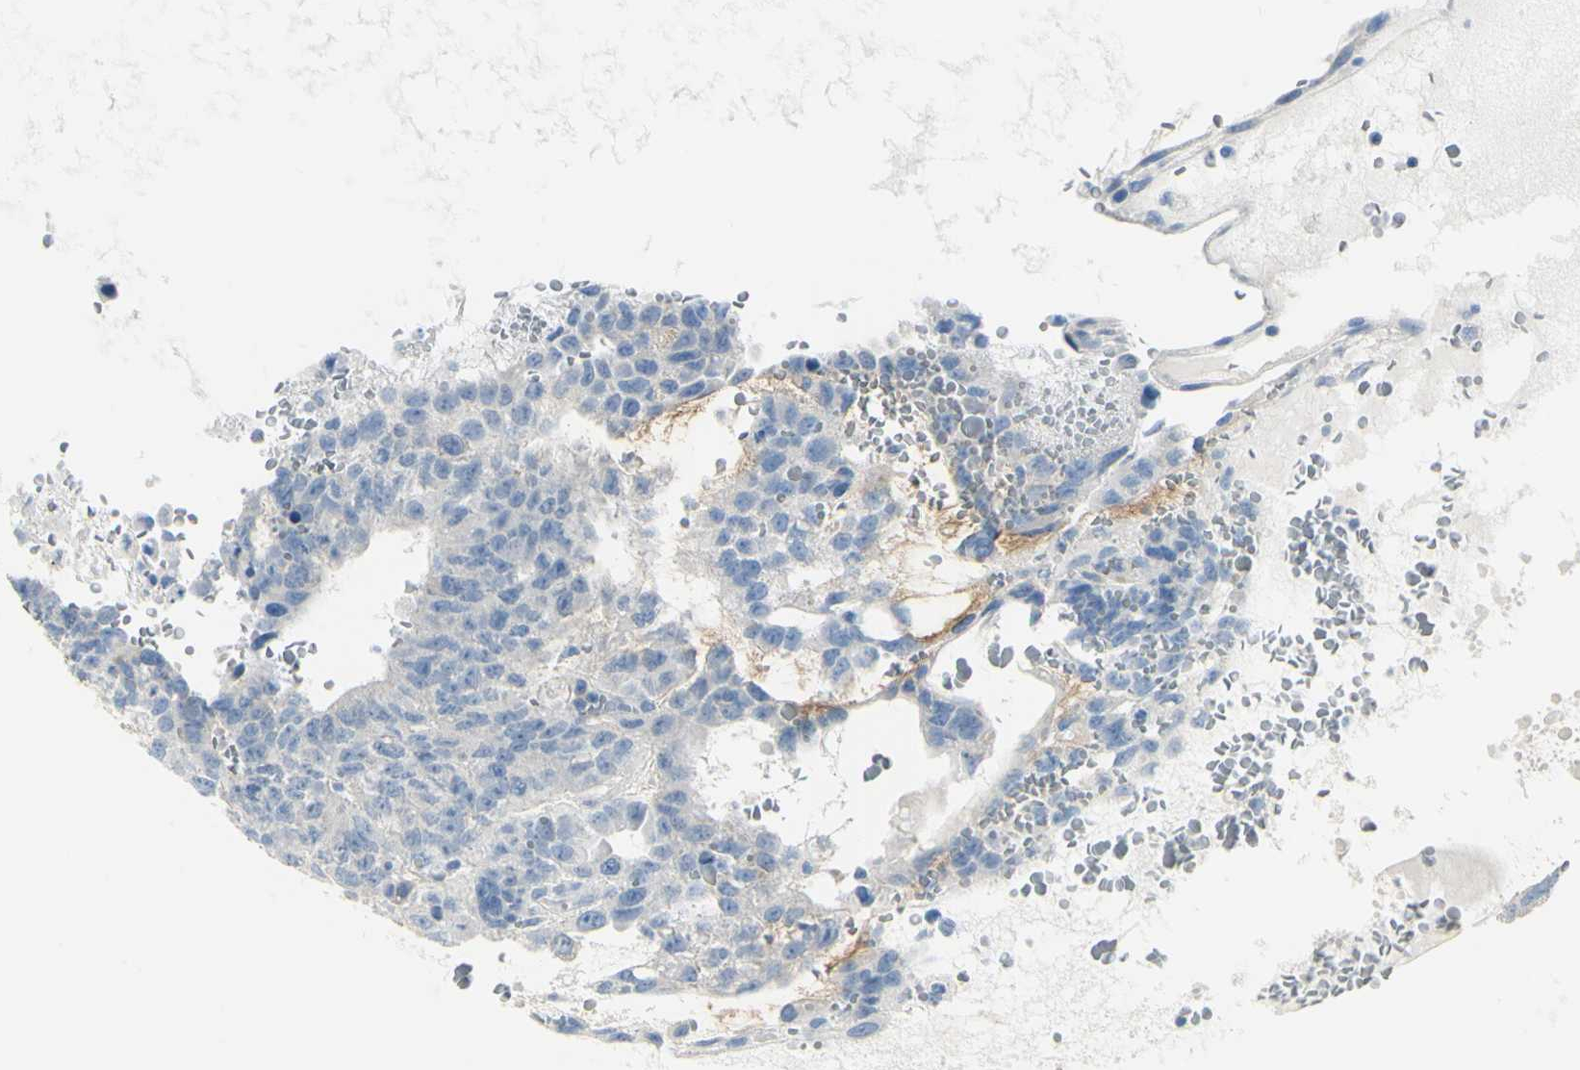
{"staining": {"intensity": "negative", "quantity": "none", "location": "none"}, "tissue": "testis cancer", "cell_type": "Tumor cells", "image_type": "cancer", "snomed": [{"axis": "morphology", "description": "Seminoma, NOS"}, {"axis": "morphology", "description": "Carcinoma, Embryonal, NOS"}, {"axis": "topography", "description": "Testis"}], "caption": "This is an immunohistochemistry (IHC) photomicrograph of seminoma (testis). There is no staining in tumor cells.", "gene": "NCBP2L", "patient": {"sex": "male", "age": 52}}